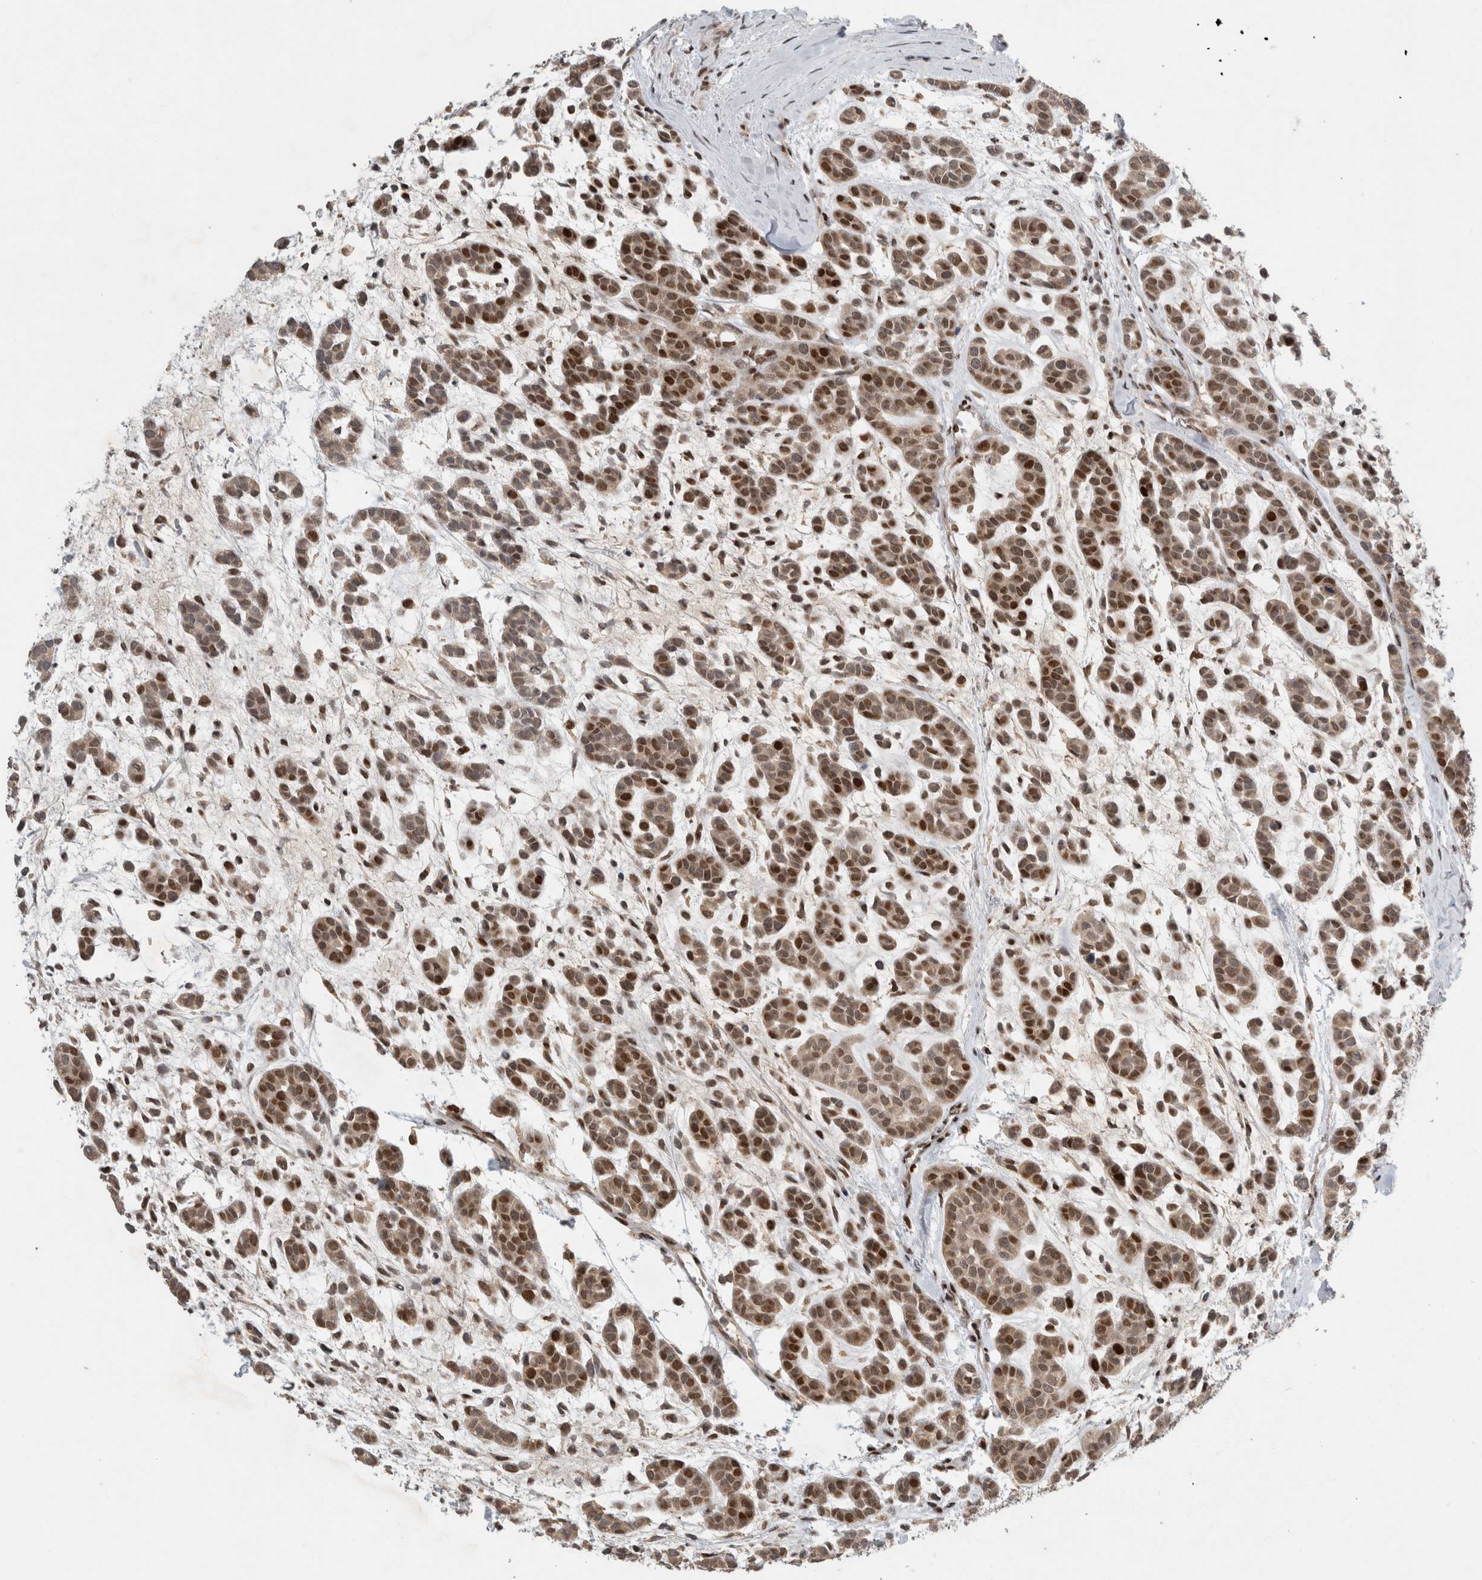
{"staining": {"intensity": "moderate", "quantity": ">75%", "location": "nuclear"}, "tissue": "head and neck cancer", "cell_type": "Tumor cells", "image_type": "cancer", "snomed": [{"axis": "morphology", "description": "Adenocarcinoma, NOS"}, {"axis": "morphology", "description": "Adenoma, NOS"}, {"axis": "topography", "description": "Head-Neck"}], "caption": "Immunohistochemistry (IHC) of human head and neck adenoma displays medium levels of moderate nuclear expression in about >75% of tumor cells.", "gene": "C8orf58", "patient": {"sex": "female", "age": 55}}